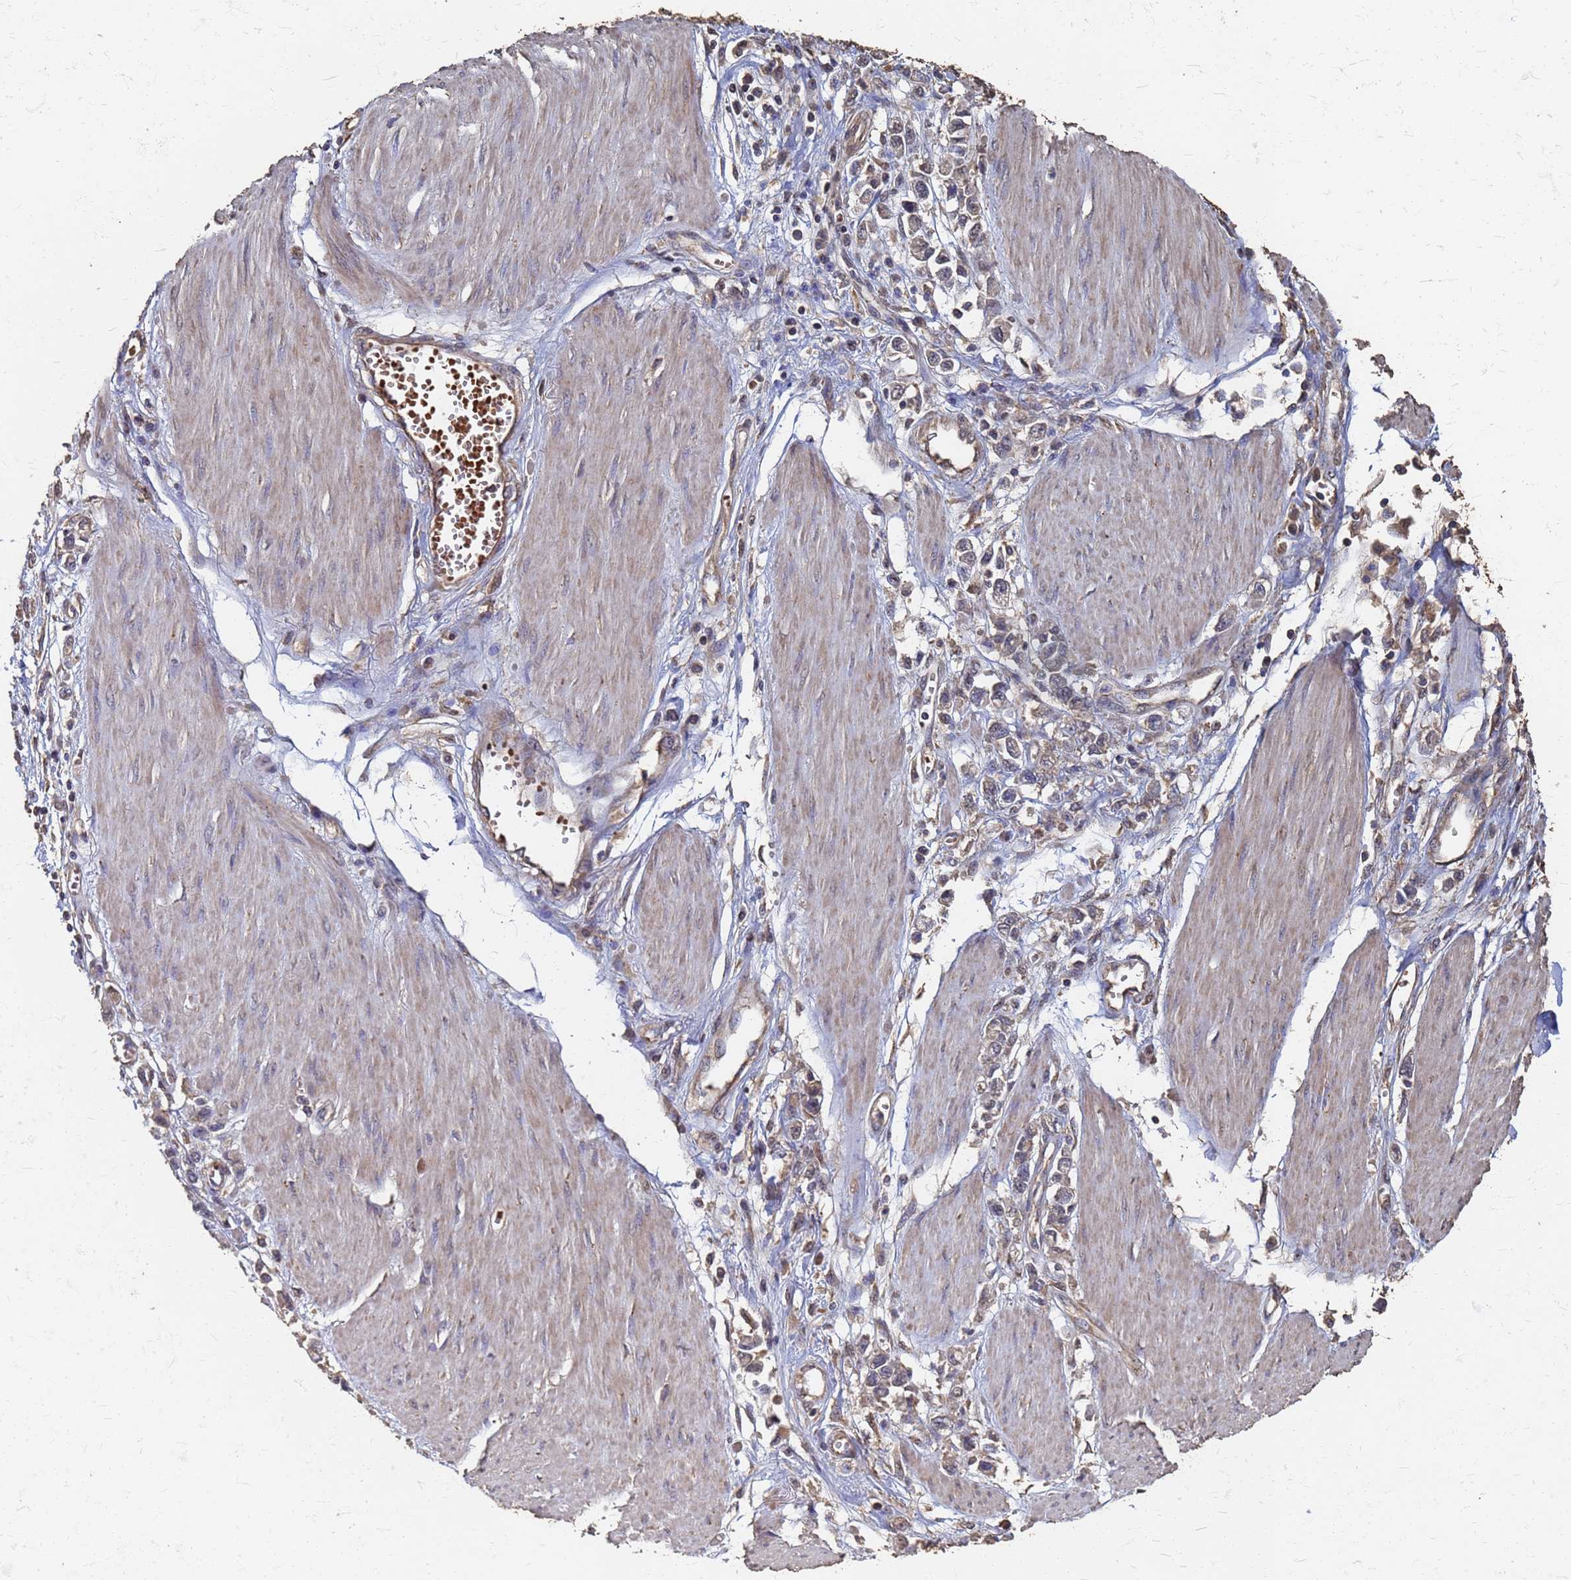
{"staining": {"intensity": "weak", "quantity": "<25%", "location": "cytoplasmic/membranous"}, "tissue": "stomach cancer", "cell_type": "Tumor cells", "image_type": "cancer", "snomed": [{"axis": "morphology", "description": "Adenocarcinoma, NOS"}, {"axis": "topography", "description": "Stomach"}], "caption": "High magnification brightfield microscopy of stomach cancer (adenocarcinoma) stained with DAB (3,3'-diaminobenzidine) (brown) and counterstained with hematoxylin (blue): tumor cells show no significant staining.", "gene": "DPH5", "patient": {"sex": "female", "age": 76}}